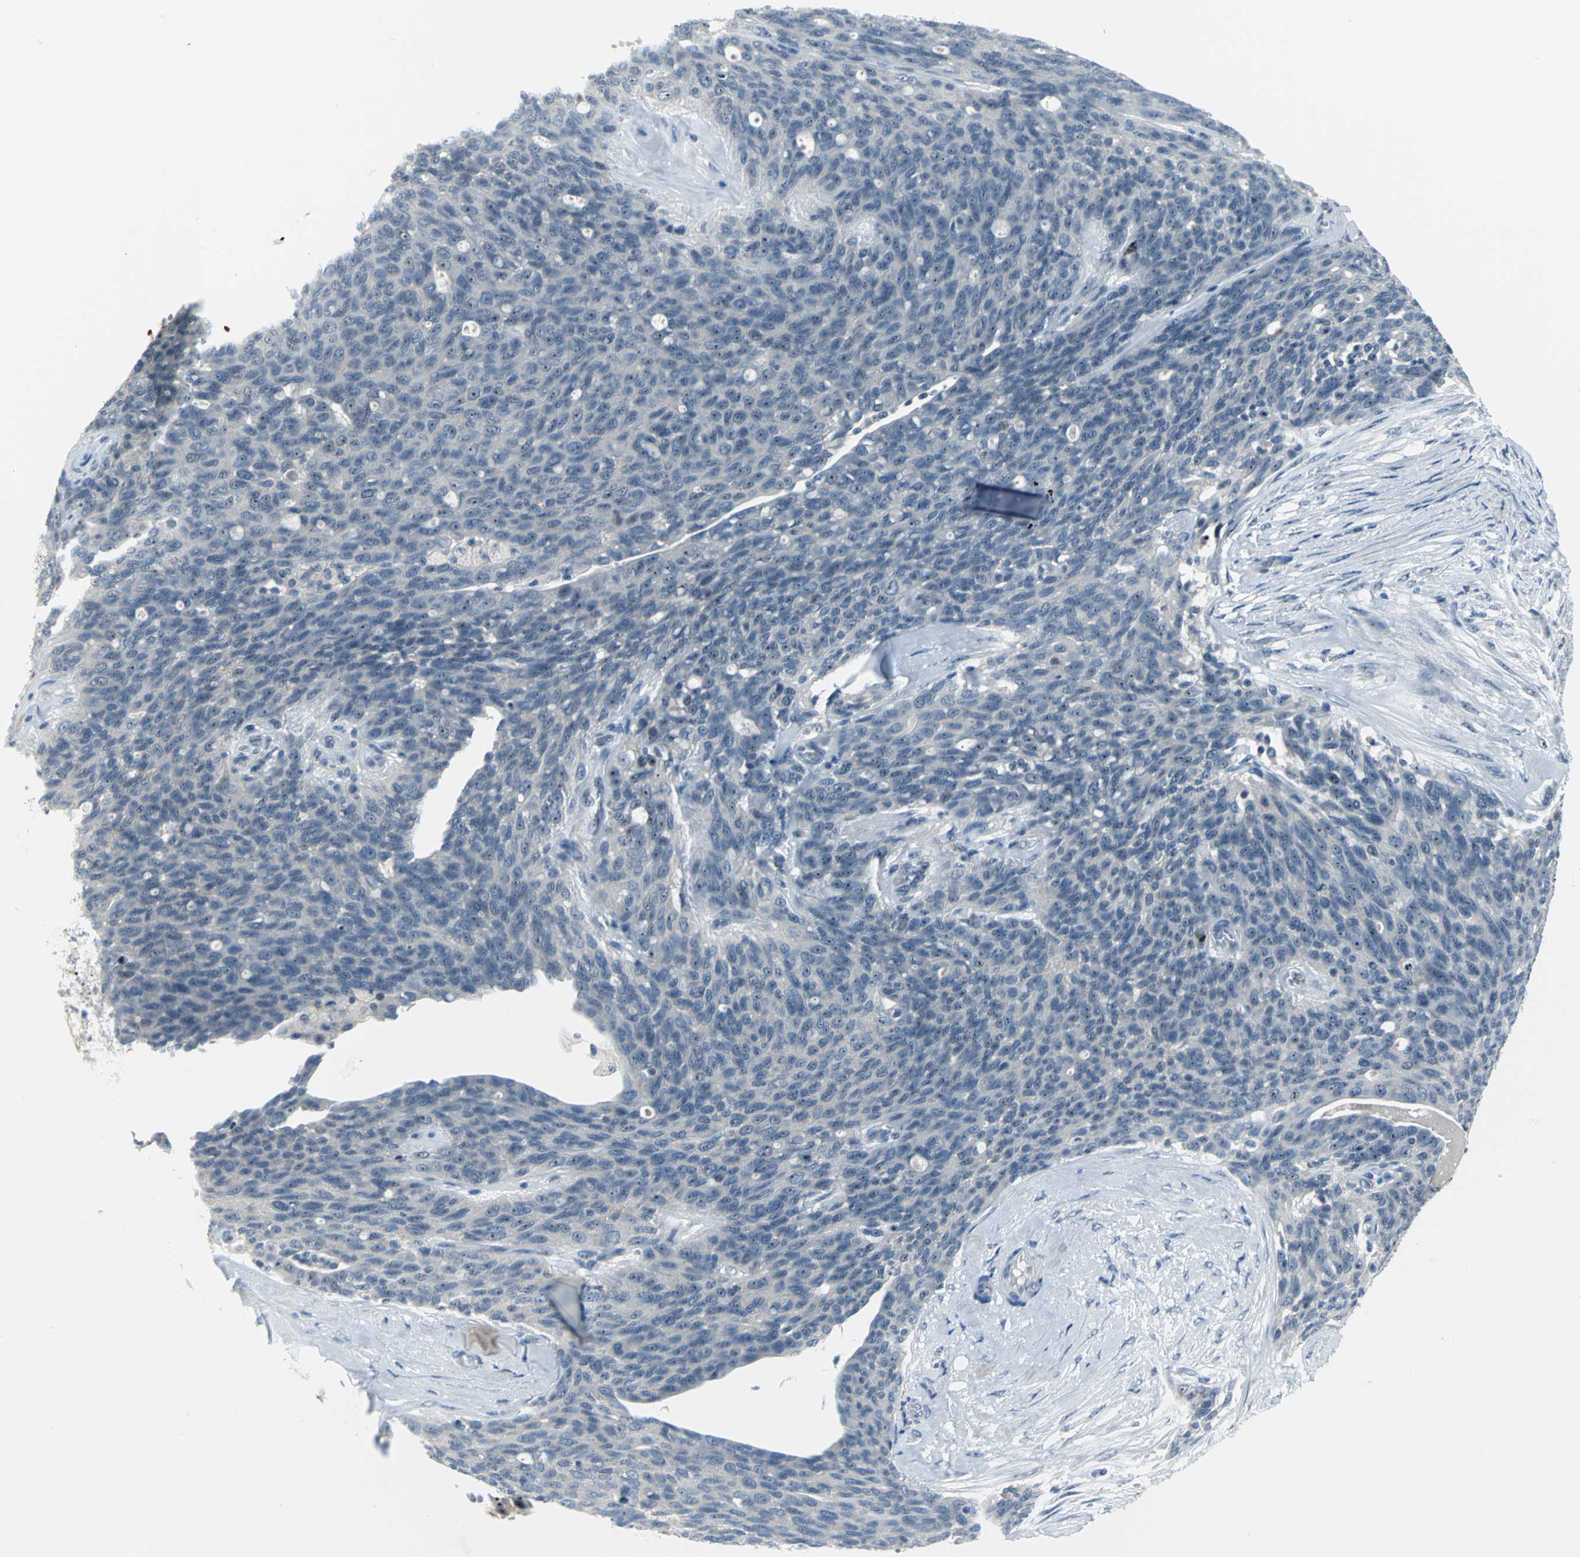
{"staining": {"intensity": "moderate", "quantity": "25%-75%", "location": "nuclear"}, "tissue": "ovarian cancer", "cell_type": "Tumor cells", "image_type": "cancer", "snomed": [{"axis": "morphology", "description": "Carcinoma, endometroid"}, {"axis": "topography", "description": "Ovary"}], "caption": "This is a micrograph of immunohistochemistry (IHC) staining of ovarian endometroid carcinoma, which shows moderate expression in the nuclear of tumor cells.", "gene": "MYBBP1A", "patient": {"sex": "female", "age": 60}}